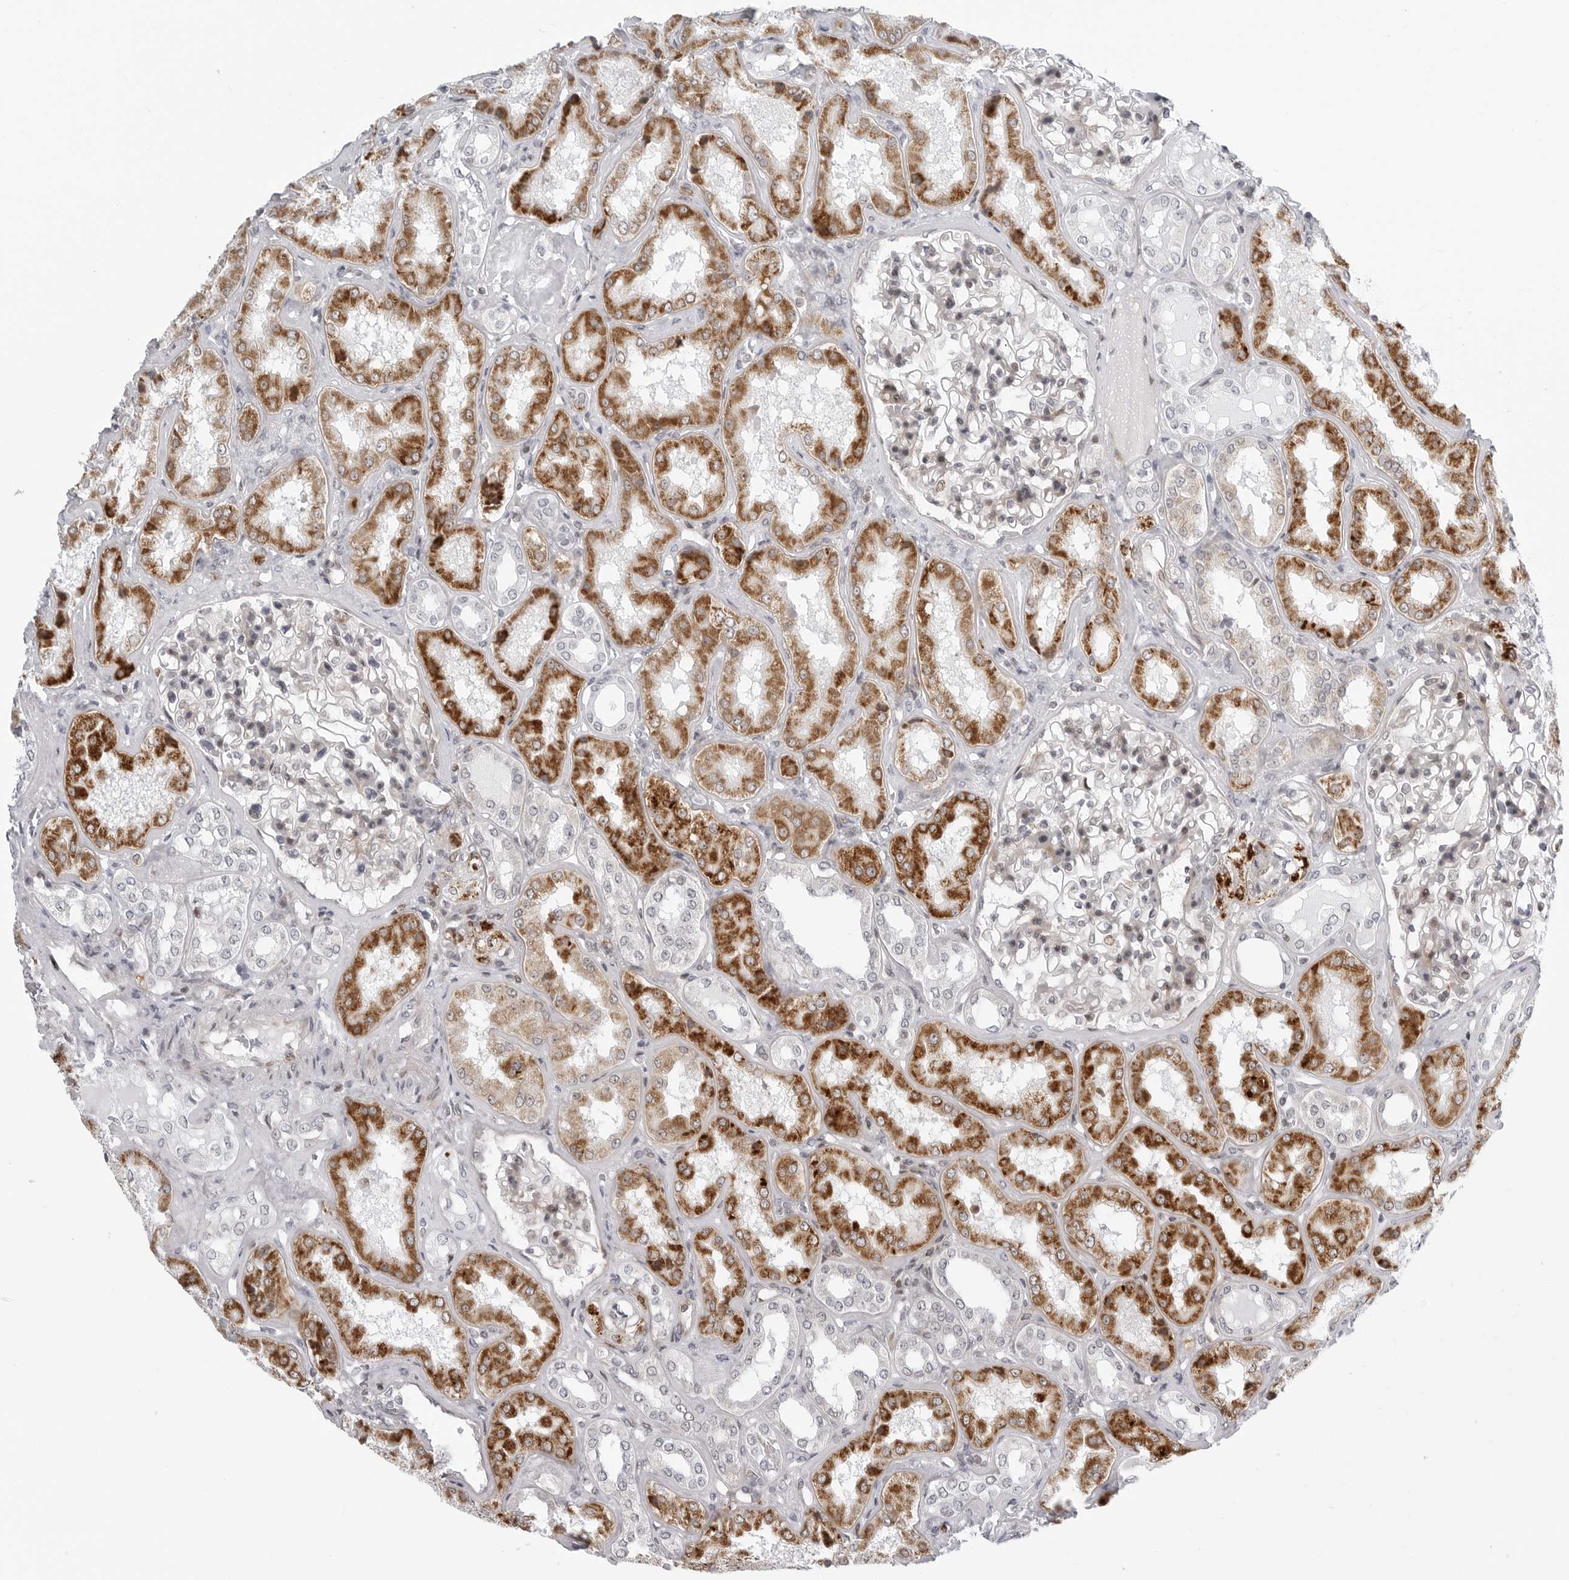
{"staining": {"intensity": "negative", "quantity": "none", "location": "none"}, "tissue": "kidney", "cell_type": "Cells in glomeruli", "image_type": "normal", "snomed": [{"axis": "morphology", "description": "Normal tissue, NOS"}, {"axis": "topography", "description": "Kidney"}], "caption": "This histopathology image is of unremarkable kidney stained with IHC to label a protein in brown with the nuclei are counter-stained blue. There is no expression in cells in glomeruli. Brightfield microscopy of immunohistochemistry stained with DAB (3,3'-diaminobenzidine) (brown) and hematoxylin (blue), captured at high magnification.", "gene": "FAM135B", "patient": {"sex": "female", "age": 56}}